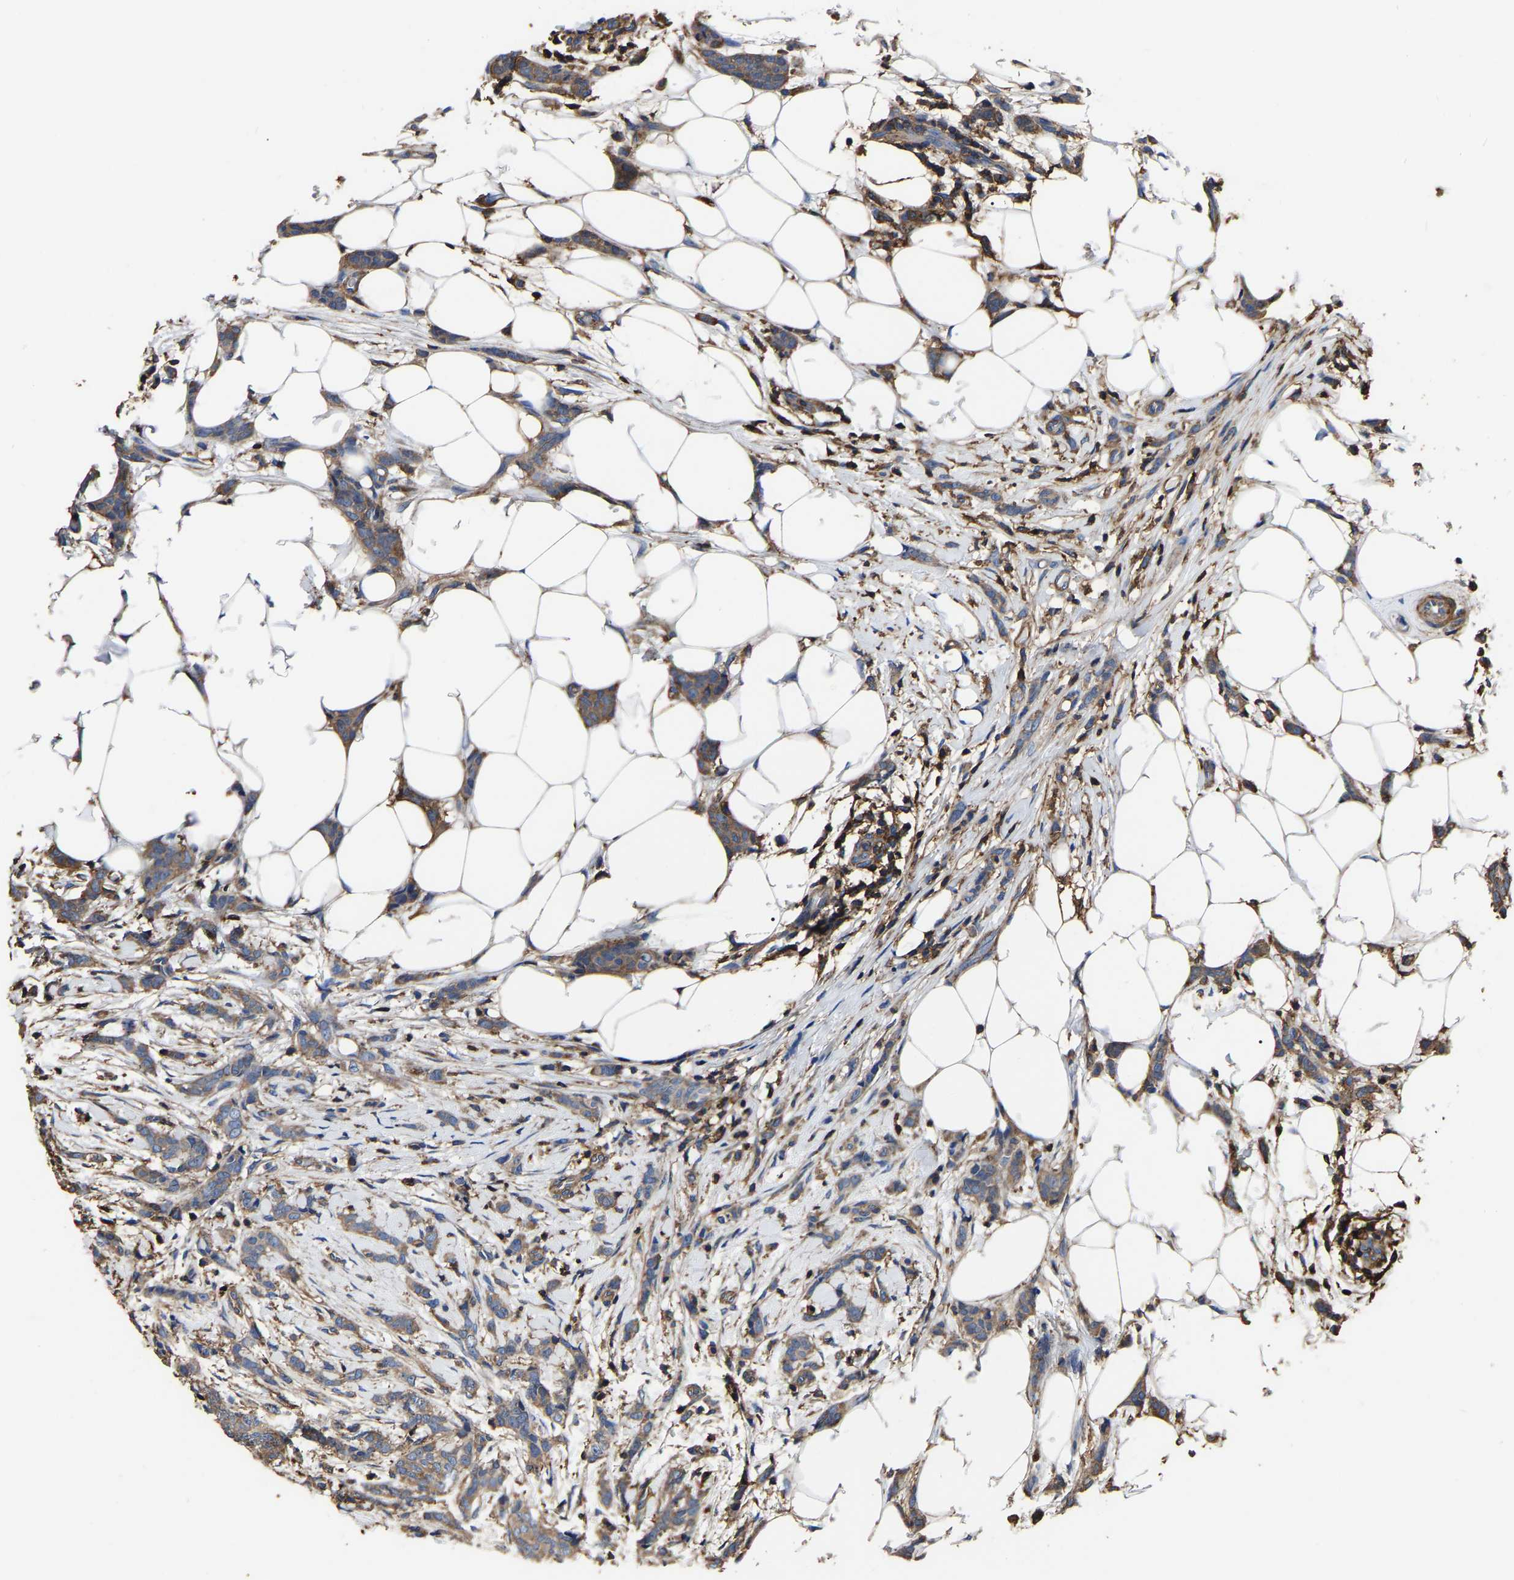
{"staining": {"intensity": "moderate", "quantity": ">75%", "location": "cytoplasmic/membranous"}, "tissue": "breast cancer", "cell_type": "Tumor cells", "image_type": "cancer", "snomed": [{"axis": "morphology", "description": "Lobular carcinoma"}, {"axis": "topography", "description": "Skin"}, {"axis": "topography", "description": "Breast"}], "caption": "Protein expression analysis of human breast cancer reveals moderate cytoplasmic/membranous positivity in about >75% of tumor cells.", "gene": "ARMT1", "patient": {"sex": "female", "age": 46}}